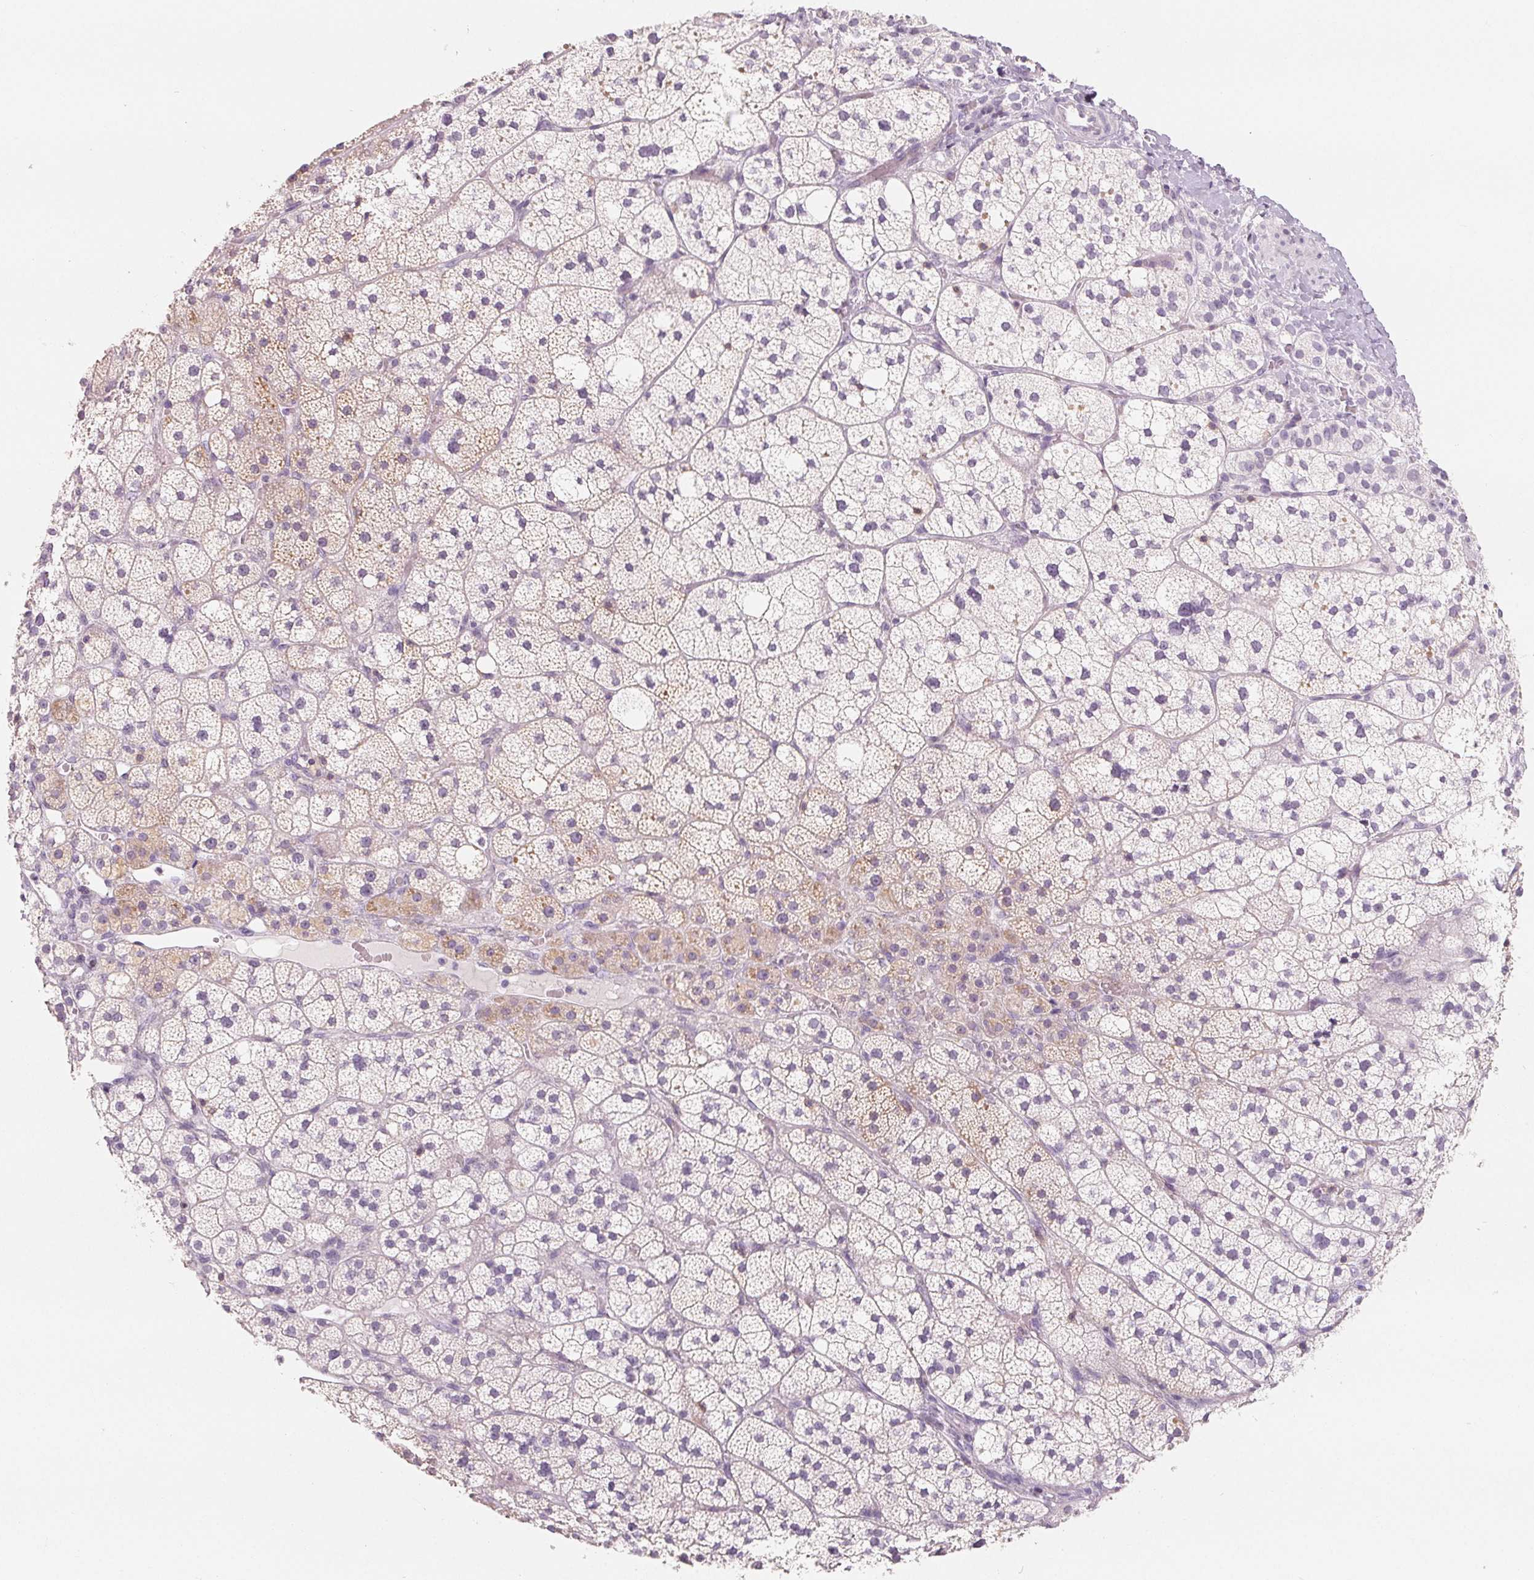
{"staining": {"intensity": "weak", "quantity": "<25%", "location": "cytoplasmic/membranous"}, "tissue": "adrenal gland", "cell_type": "Glandular cells", "image_type": "normal", "snomed": [{"axis": "morphology", "description": "Normal tissue, NOS"}, {"axis": "topography", "description": "Adrenal gland"}], "caption": "This is an immunohistochemistry photomicrograph of unremarkable adrenal gland. There is no positivity in glandular cells.", "gene": "CD69", "patient": {"sex": "male", "age": 53}}